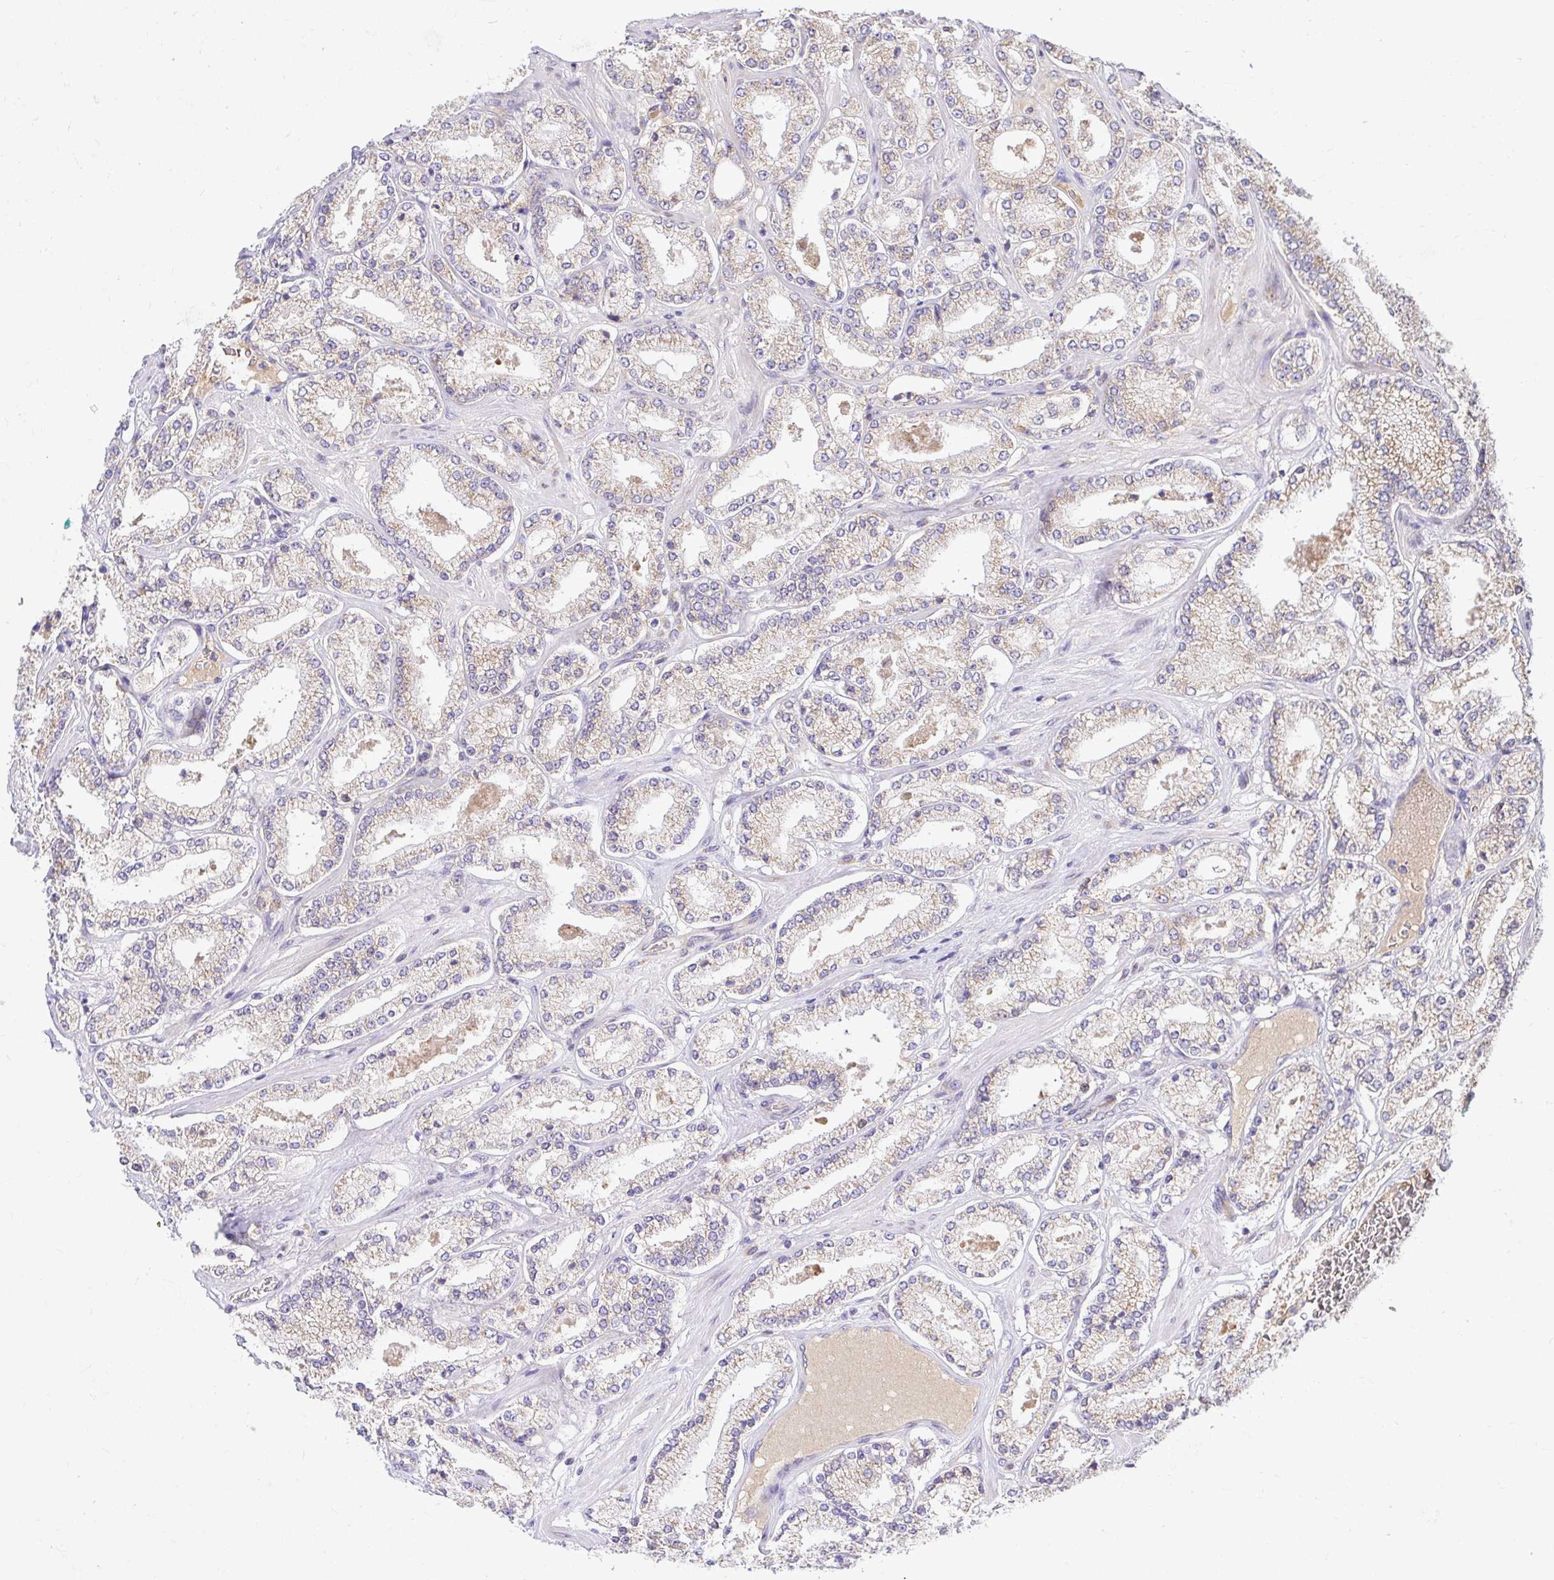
{"staining": {"intensity": "weak", "quantity": "25%-75%", "location": "cytoplasmic/membranous"}, "tissue": "prostate cancer", "cell_type": "Tumor cells", "image_type": "cancer", "snomed": [{"axis": "morphology", "description": "Adenocarcinoma, High grade"}, {"axis": "topography", "description": "Prostate"}], "caption": "A low amount of weak cytoplasmic/membranous staining is present in about 25%-75% of tumor cells in adenocarcinoma (high-grade) (prostate) tissue.", "gene": "VTI1B", "patient": {"sex": "male", "age": 63}}